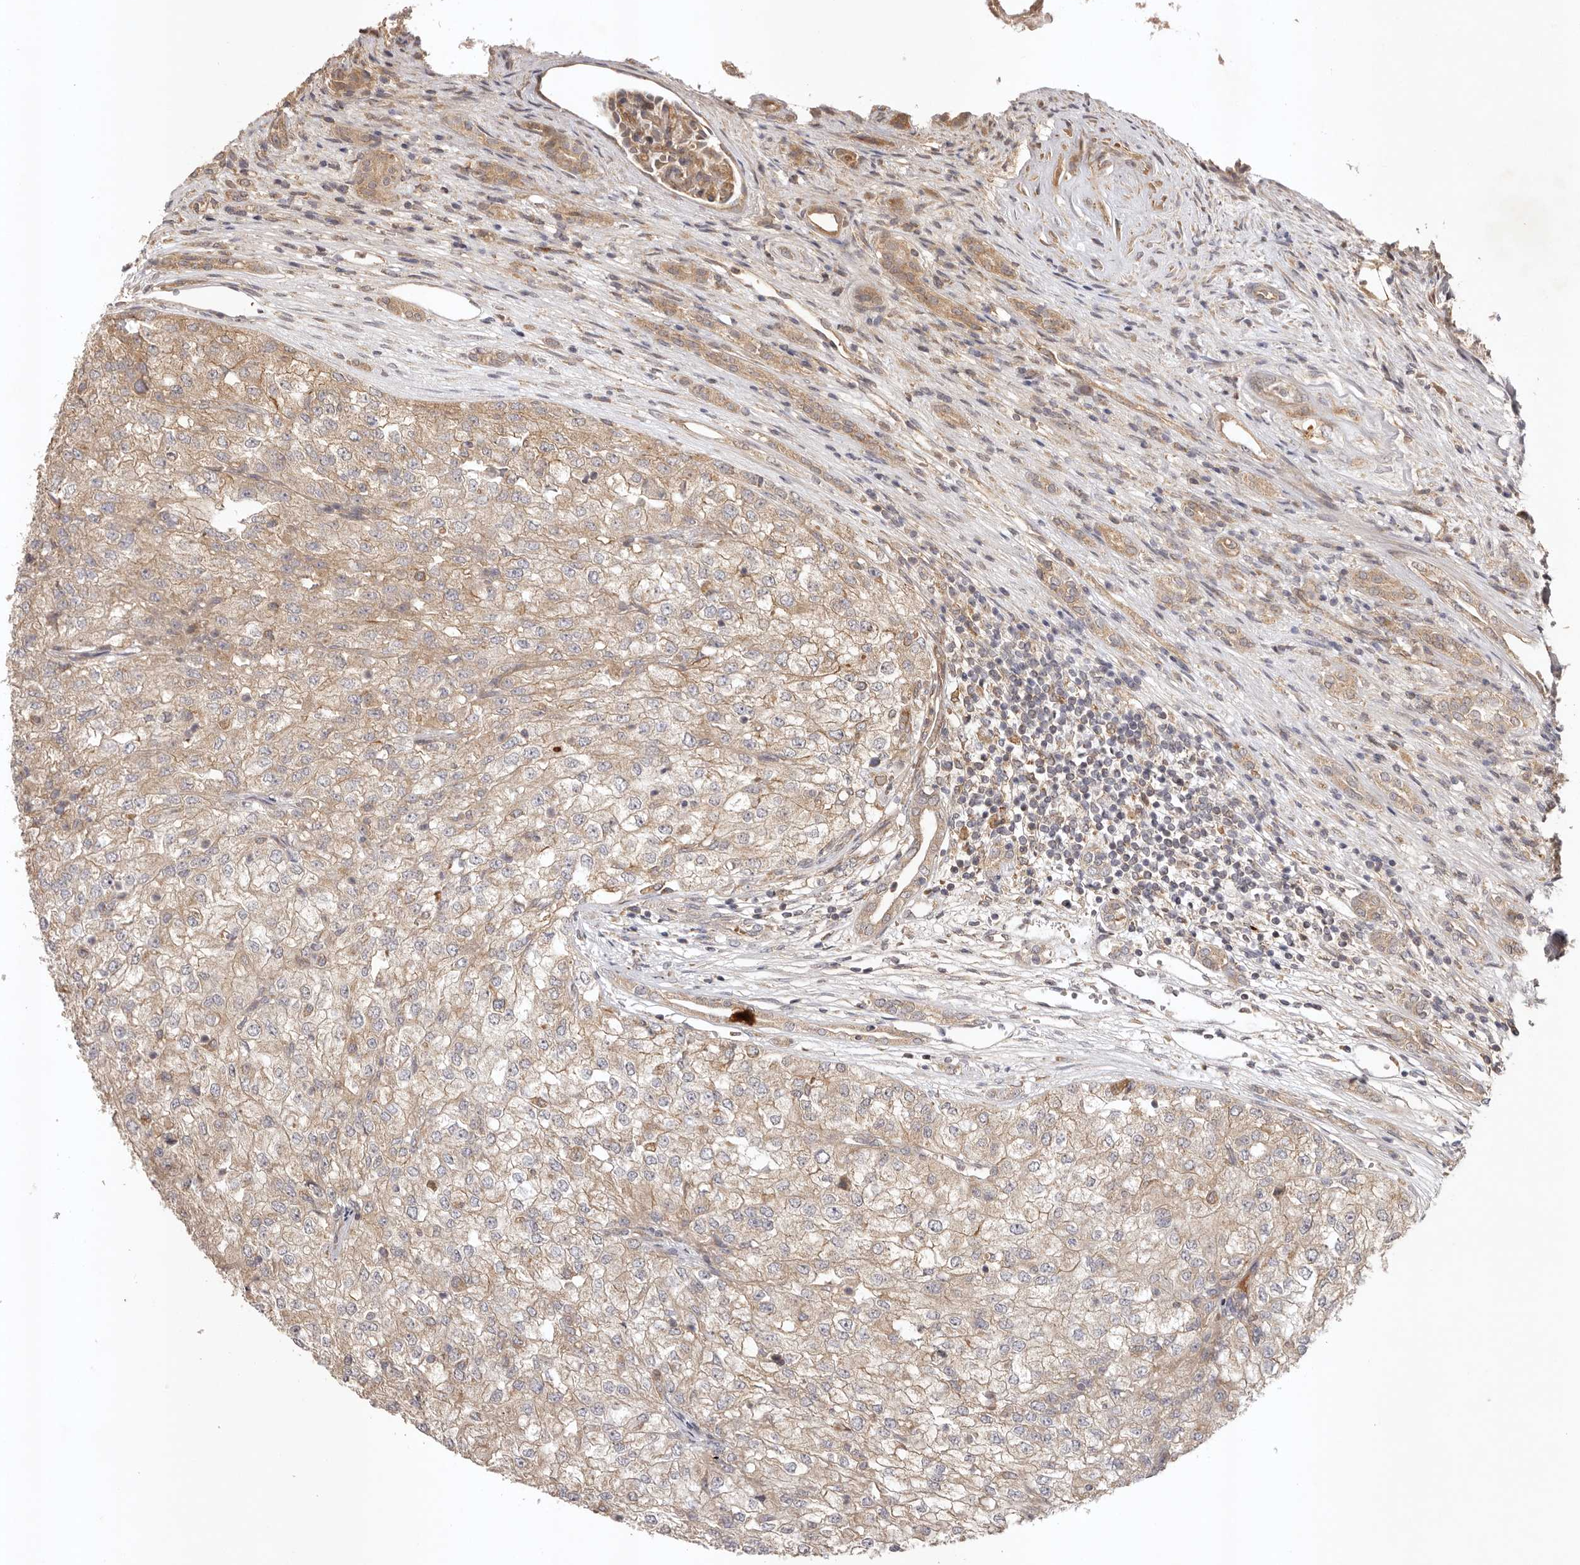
{"staining": {"intensity": "weak", "quantity": ">75%", "location": "cytoplasmic/membranous"}, "tissue": "renal cancer", "cell_type": "Tumor cells", "image_type": "cancer", "snomed": [{"axis": "morphology", "description": "Adenocarcinoma, NOS"}, {"axis": "topography", "description": "Kidney"}], "caption": "Immunohistochemical staining of adenocarcinoma (renal) displays weak cytoplasmic/membranous protein staining in approximately >75% of tumor cells.", "gene": "UBR2", "patient": {"sex": "female", "age": 54}}